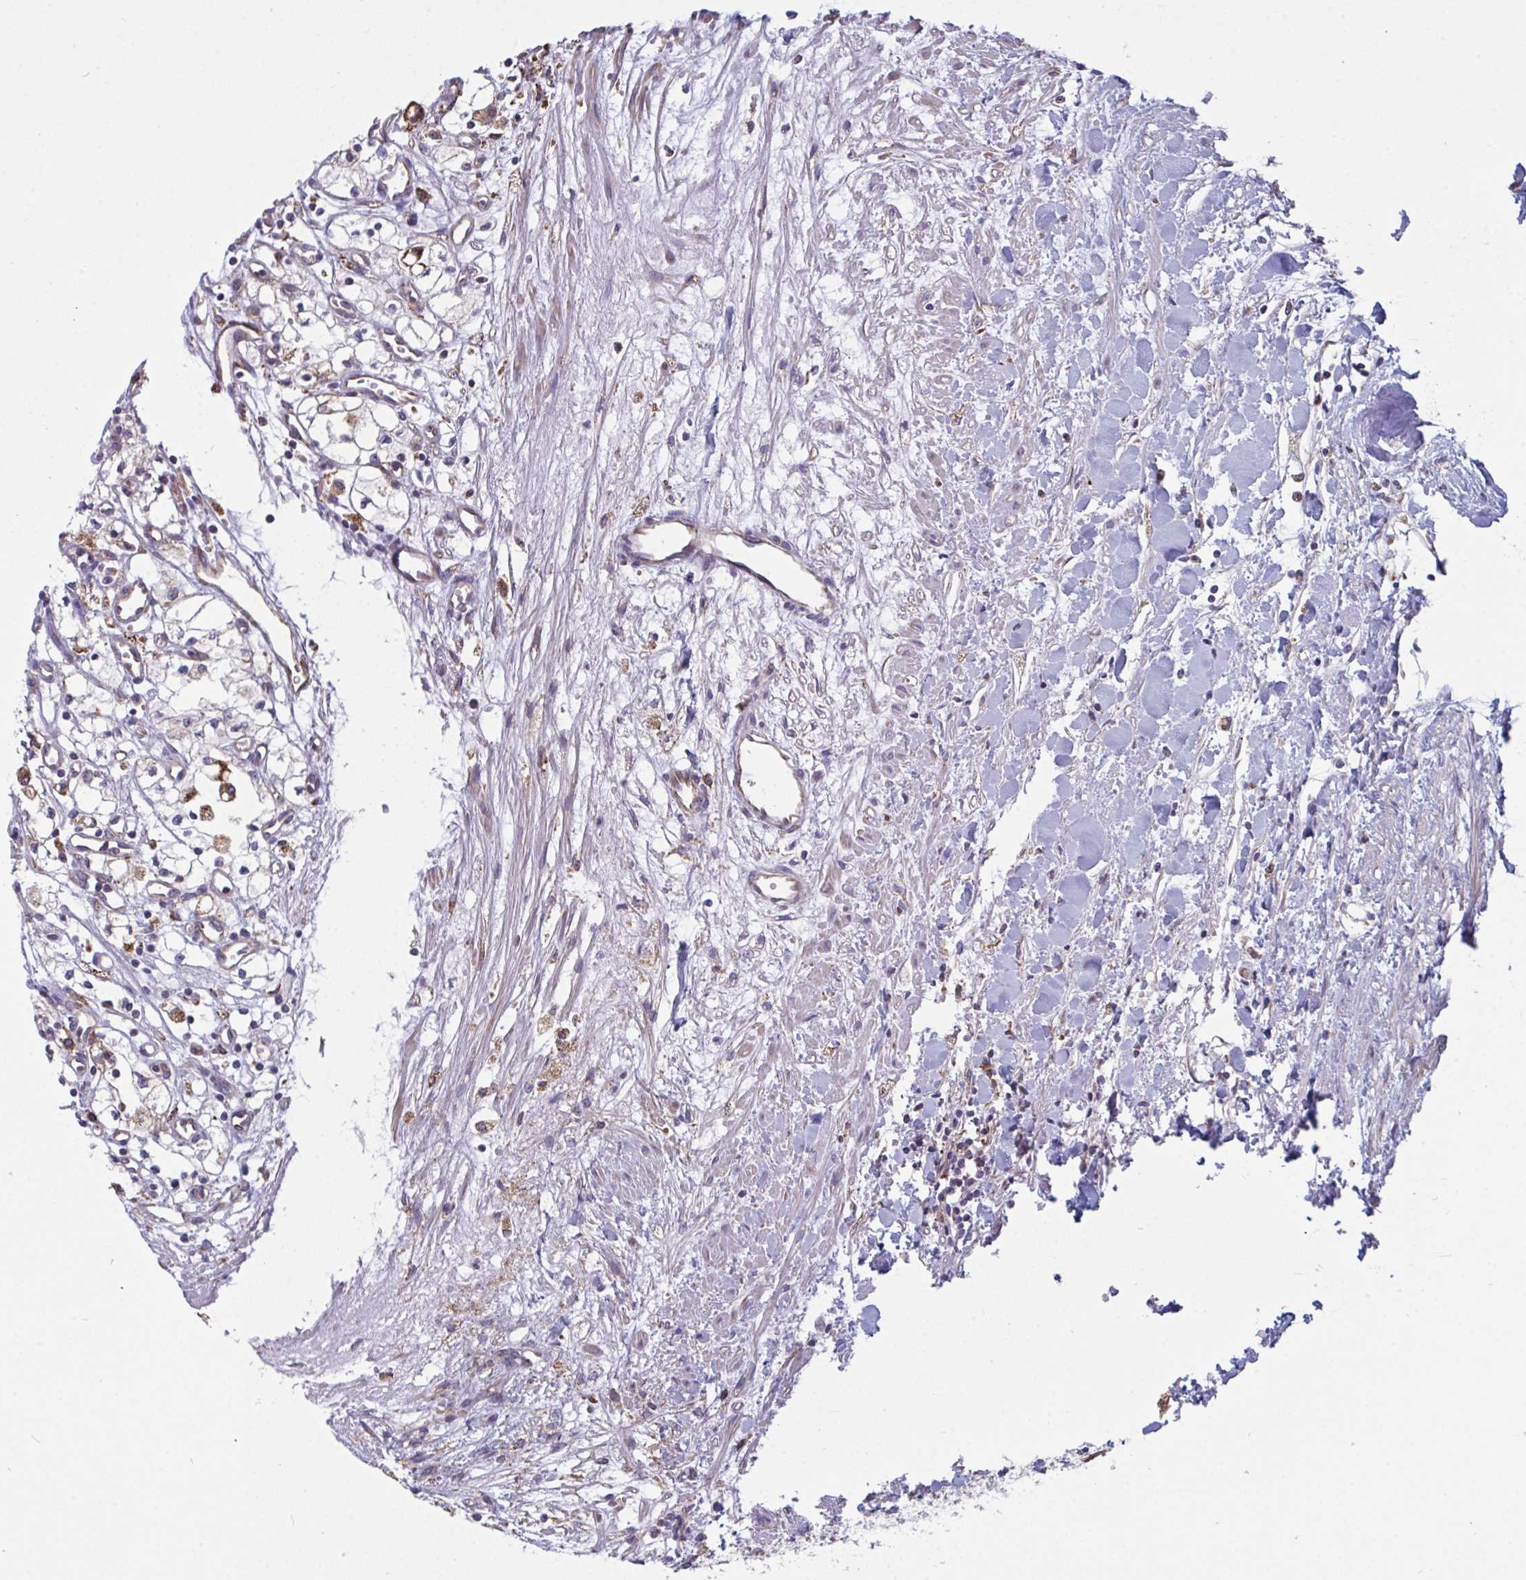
{"staining": {"intensity": "negative", "quantity": "none", "location": "none"}, "tissue": "renal cancer", "cell_type": "Tumor cells", "image_type": "cancer", "snomed": [{"axis": "morphology", "description": "Adenocarcinoma, NOS"}, {"axis": "topography", "description": "Kidney"}], "caption": "Histopathology image shows no significant protein staining in tumor cells of adenocarcinoma (renal). The staining is performed using DAB (3,3'-diaminobenzidine) brown chromogen with nuclei counter-stained in using hematoxylin.", "gene": "MYMK", "patient": {"sex": "male", "age": 59}}